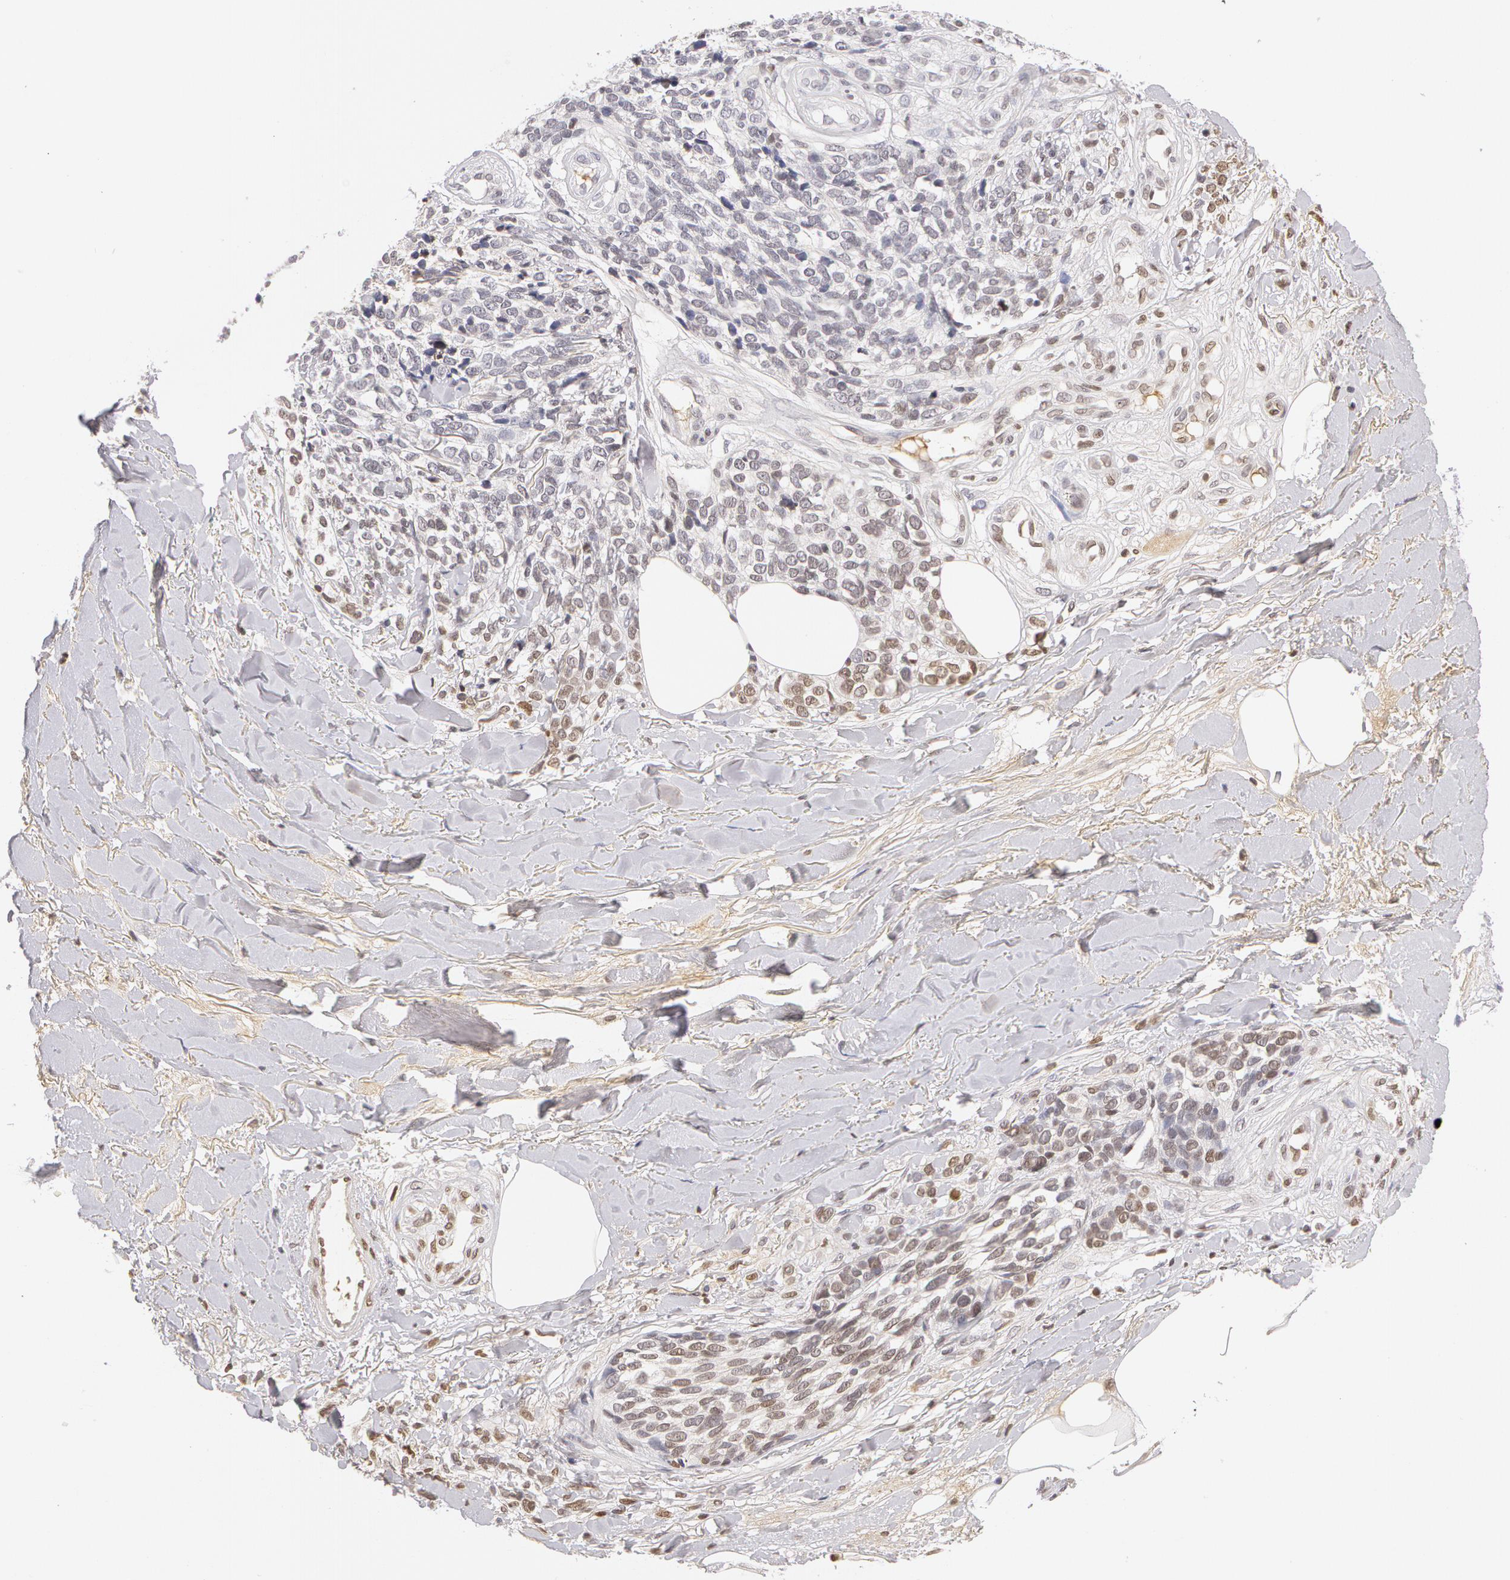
{"staining": {"intensity": "weak", "quantity": "25%-75%", "location": "nuclear"}, "tissue": "melanoma", "cell_type": "Tumor cells", "image_type": "cancer", "snomed": [{"axis": "morphology", "description": "Malignant melanoma, NOS"}, {"axis": "topography", "description": "Skin"}], "caption": "Melanoma stained with IHC displays weak nuclear expression in about 25%-75% of tumor cells. (IHC, brightfield microscopy, high magnification).", "gene": "AHSG", "patient": {"sex": "female", "age": 85}}